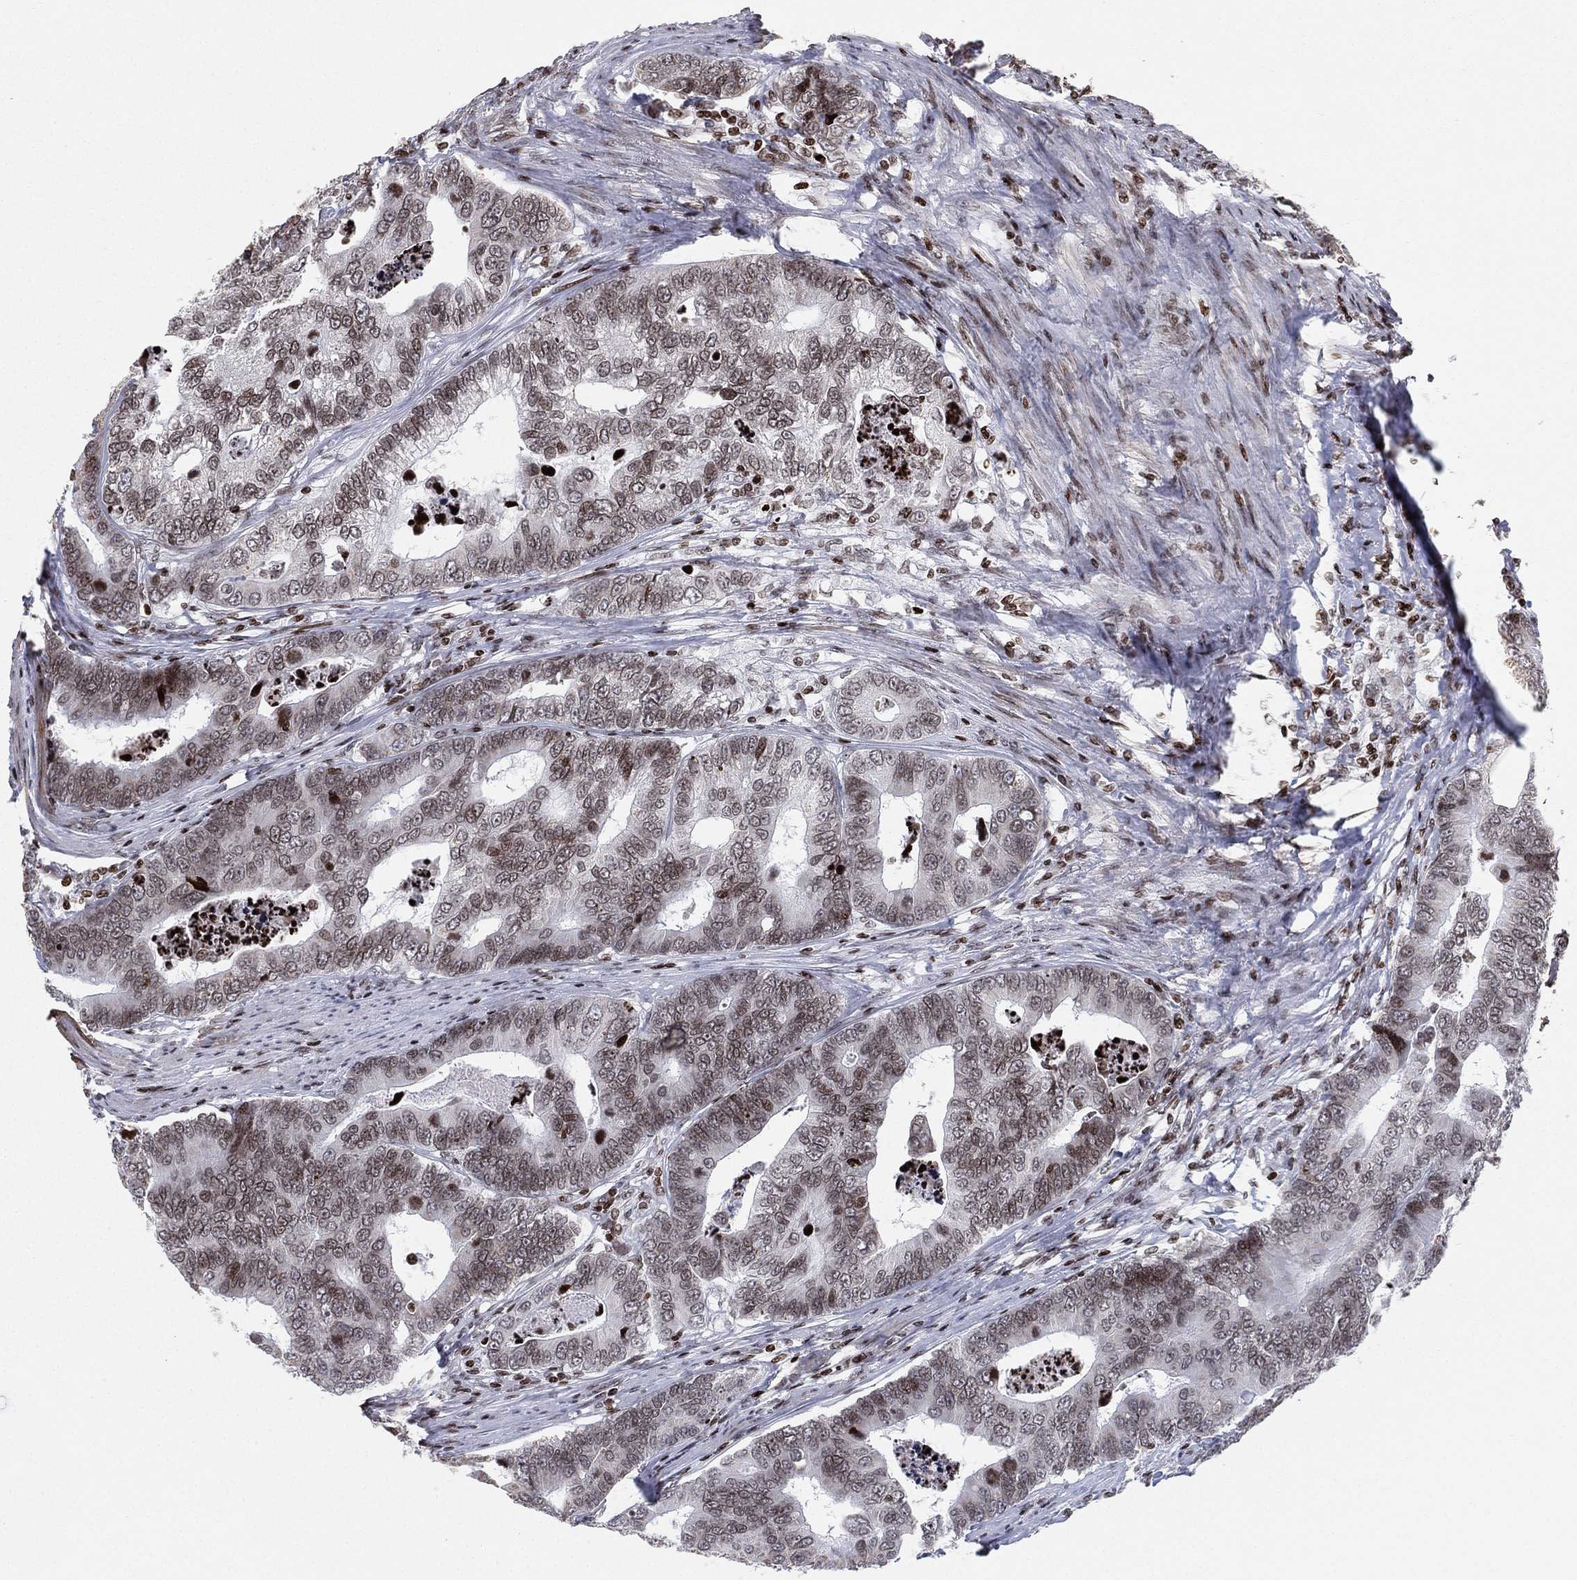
{"staining": {"intensity": "moderate", "quantity": "<25%", "location": "nuclear"}, "tissue": "colorectal cancer", "cell_type": "Tumor cells", "image_type": "cancer", "snomed": [{"axis": "morphology", "description": "Adenocarcinoma, NOS"}, {"axis": "topography", "description": "Colon"}], "caption": "IHC staining of adenocarcinoma (colorectal), which demonstrates low levels of moderate nuclear expression in approximately <25% of tumor cells indicating moderate nuclear protein expression. The staining was performed using DAB (3,3'-diaminobenzidine) (brown) for protein detection and nuclei were counterstained in hematoxylin (blue).", "gene": "MFSD14A", "patient": {"sex": "female", "age": 72}}